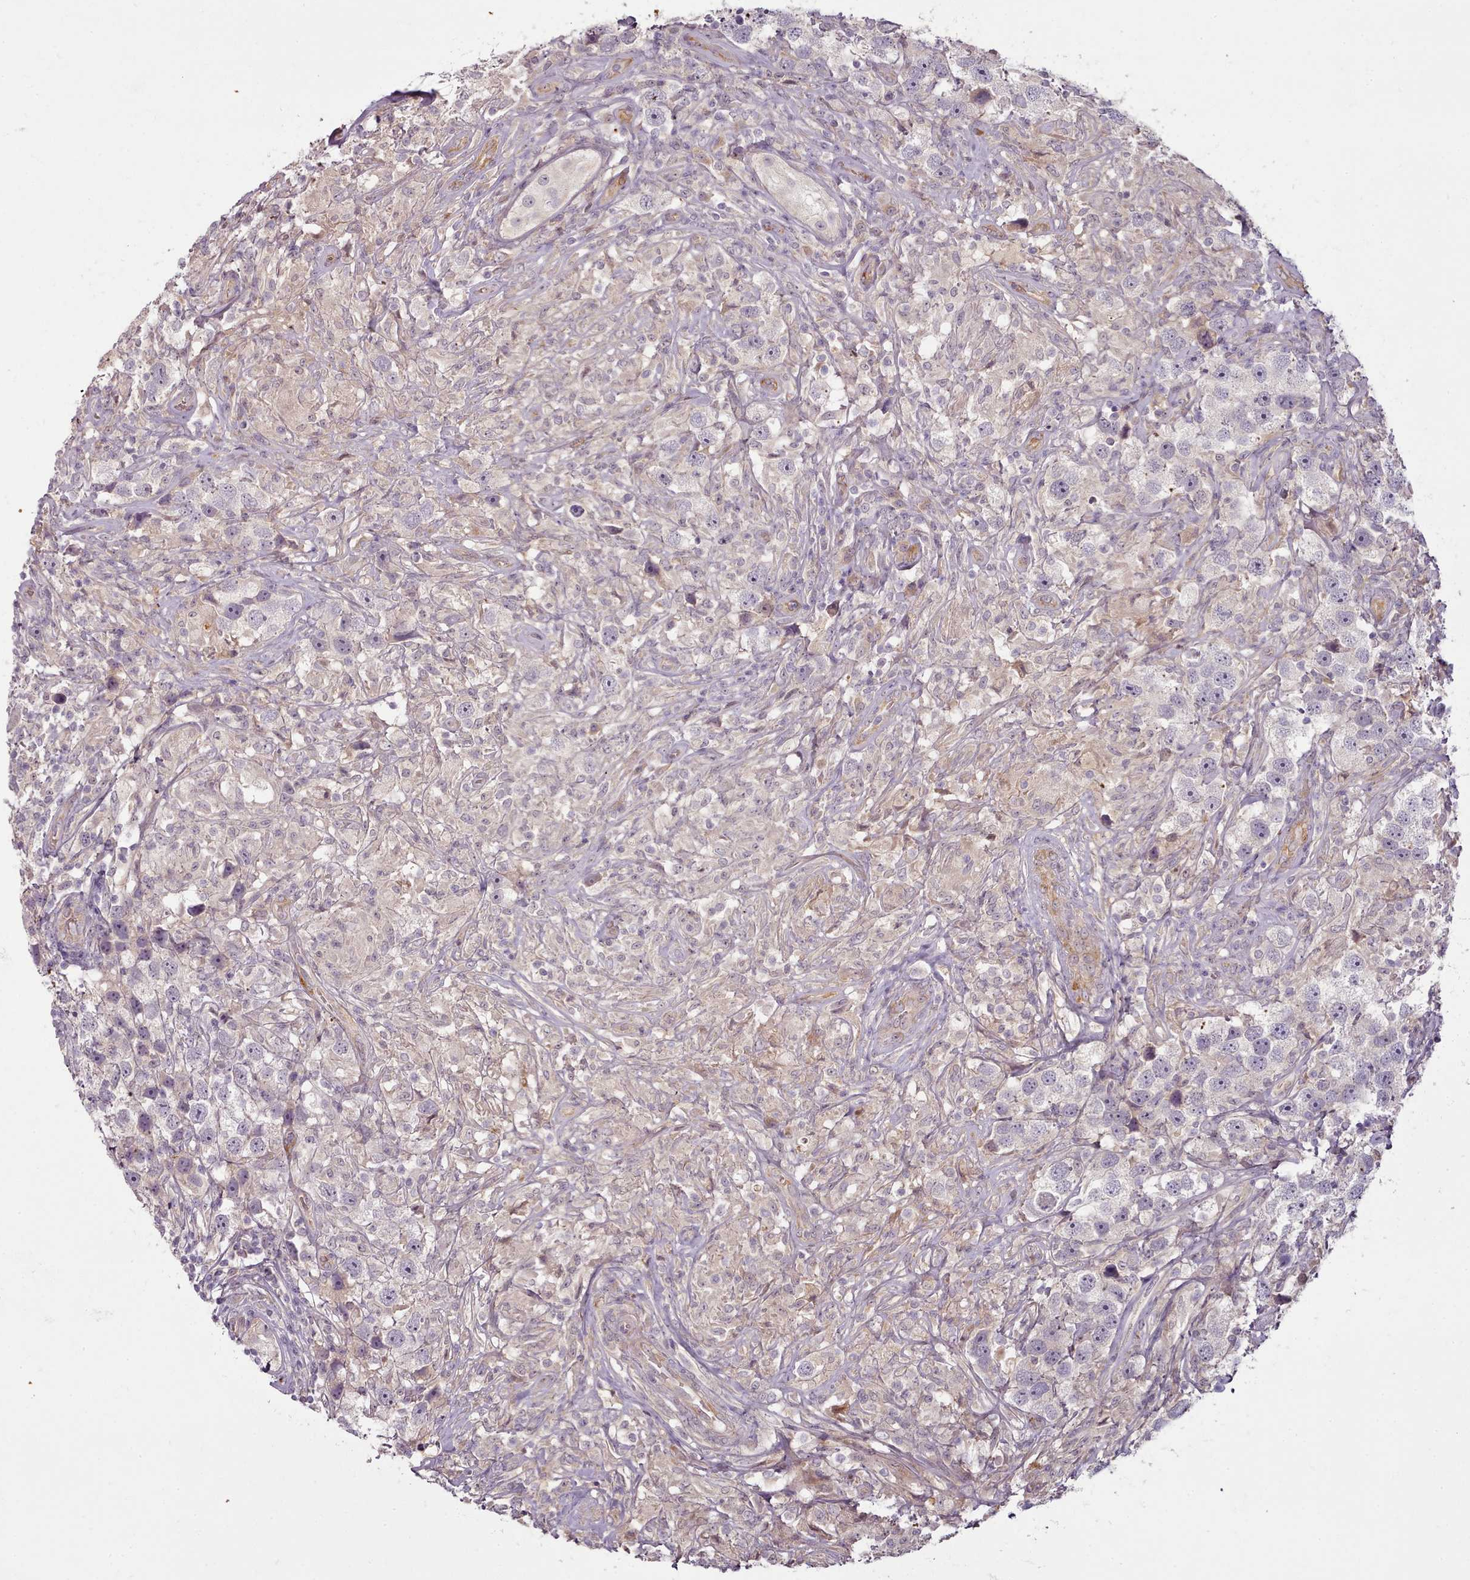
{"staining": {"intensity": "negative", "quantity": "none", "location": "none"}, "tissue": "testis cancer", "cell_type": "Tumor cells", "image_type": "cancer", "snomed": [{"axis": "morphology", "description": "Seminoma, NOS"}, {"axis": "topography", "description": "Testis"}], "caption": "This is a image of IHC staining of testis cancer (seminoma), which shows no expression in tumor cells.", "gene": "C1QTNF5", "patient": {"sex": "male", "age": 49}}